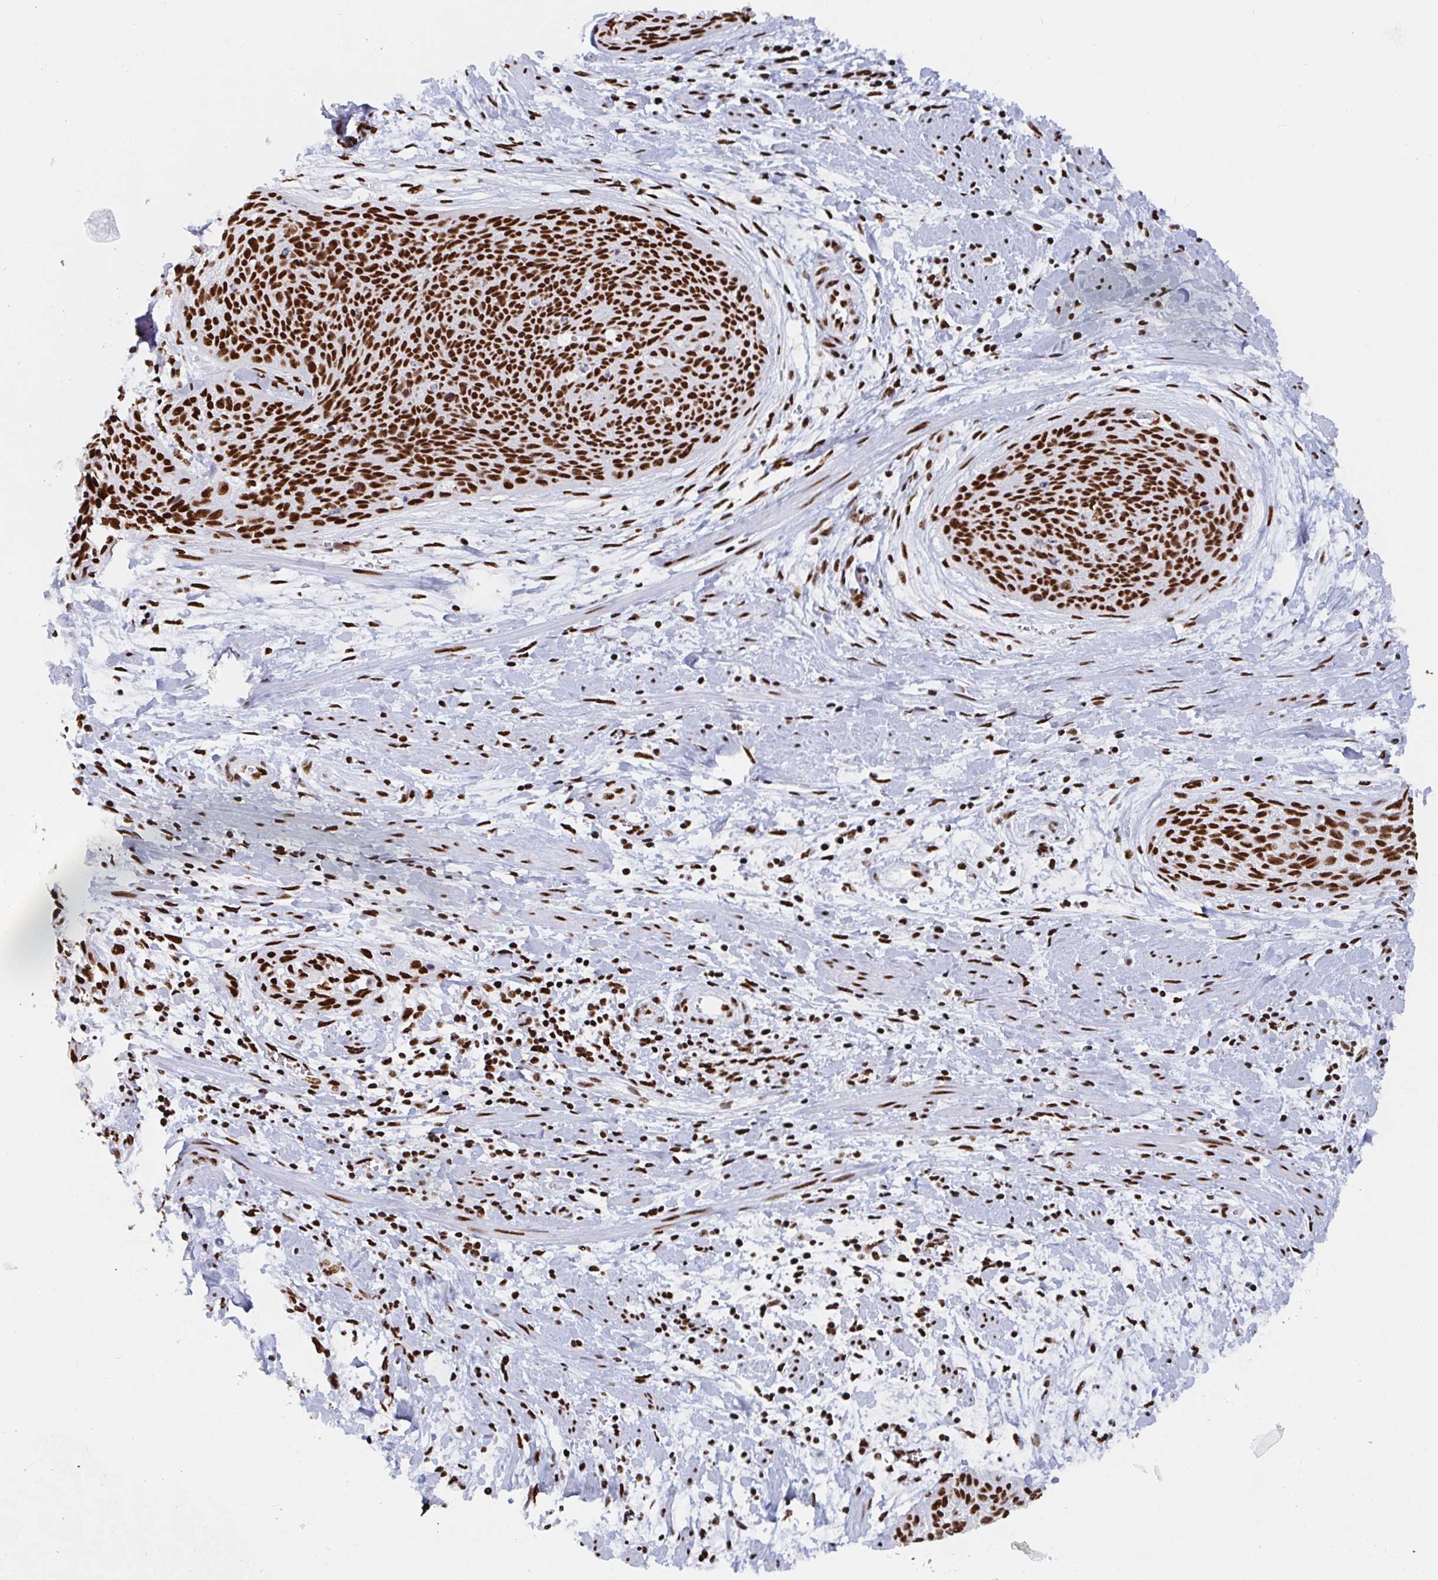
{"staining": {"intensity": "strong", "quantity": ">75%", "location": "nuclear"}, "tissue": "cervical cancer", "cell_type": "Tumor cells", "image_type": "cancer", "snomed": [{"axis": "morphology", "description": "Squamous cell carcinoma, NOS"}, {"axis": "topography", "description": "Cervix"}], "caption": "Brown immunohistochemical staining in human squamous cell carcinoma (cervical) exhibits strong nuclear expression in about >75% of tumor cells. (Stains: DAB (3,3'-diaminobenzidine) in brown, nuclei in blue, Microscopy: brightfield microscopy at high magnification).", "gene": "EWSR1", "patient": {"sex": "female", "age": 55}}